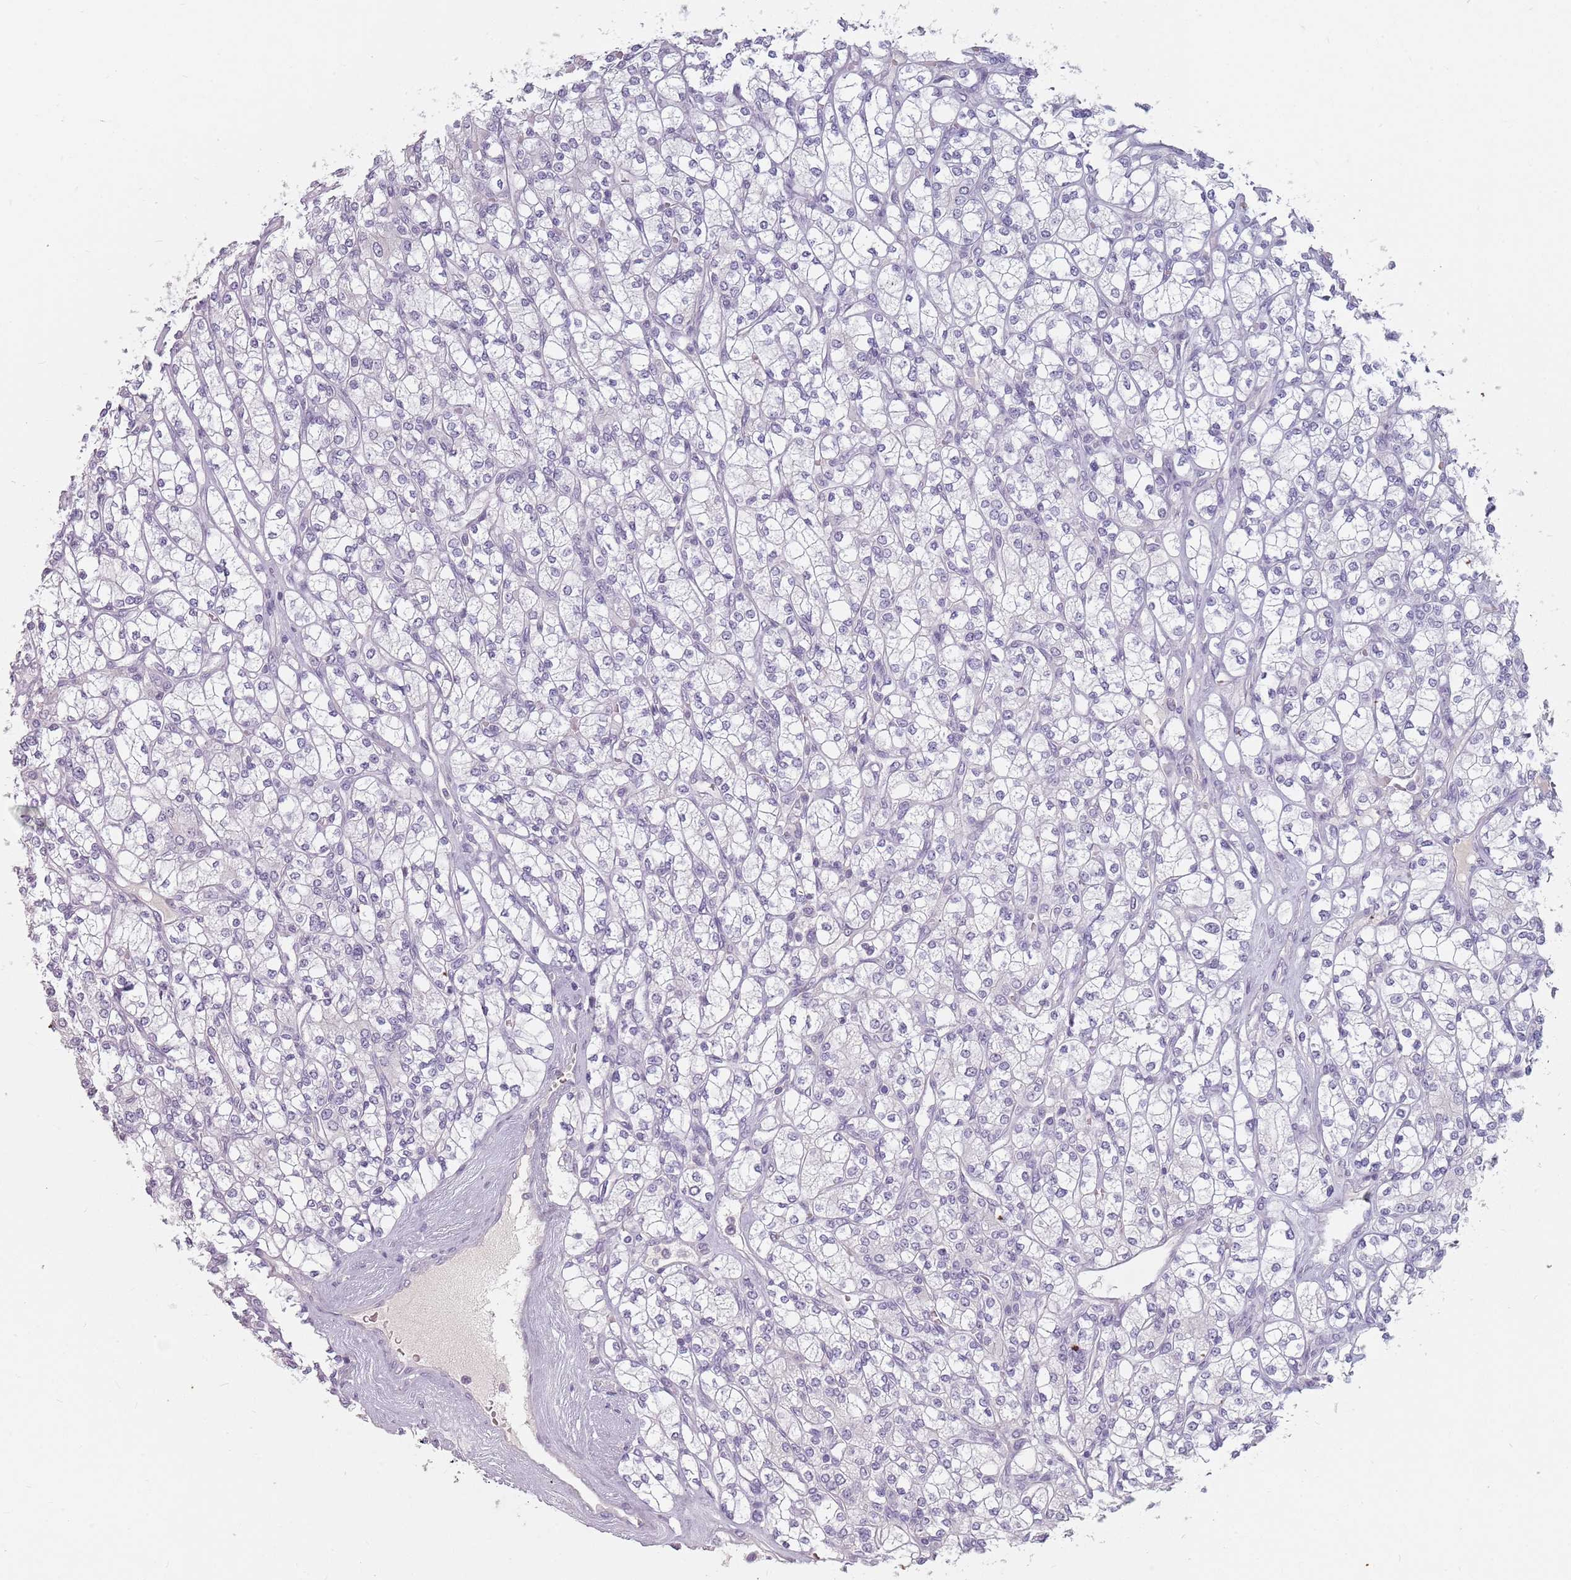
{"staining": {"intensity": "negative", "quantity": "none", "location": "none"}, "tissue": "renal cancer", "cell_type": "Tumor cells", "image_type": "cancer", "snomed": [{"axis": "morphology", "description": "Adenocarcinoma, NOS"}, {"axis": "topography", "description": "Kidney"}], "caption": "Immunohistochemical staining of renal adenocarcinoma reveals no significant staining in tumor cells.", "gene": "CEP19", "patient": {"sex": "male", "age": 77}}